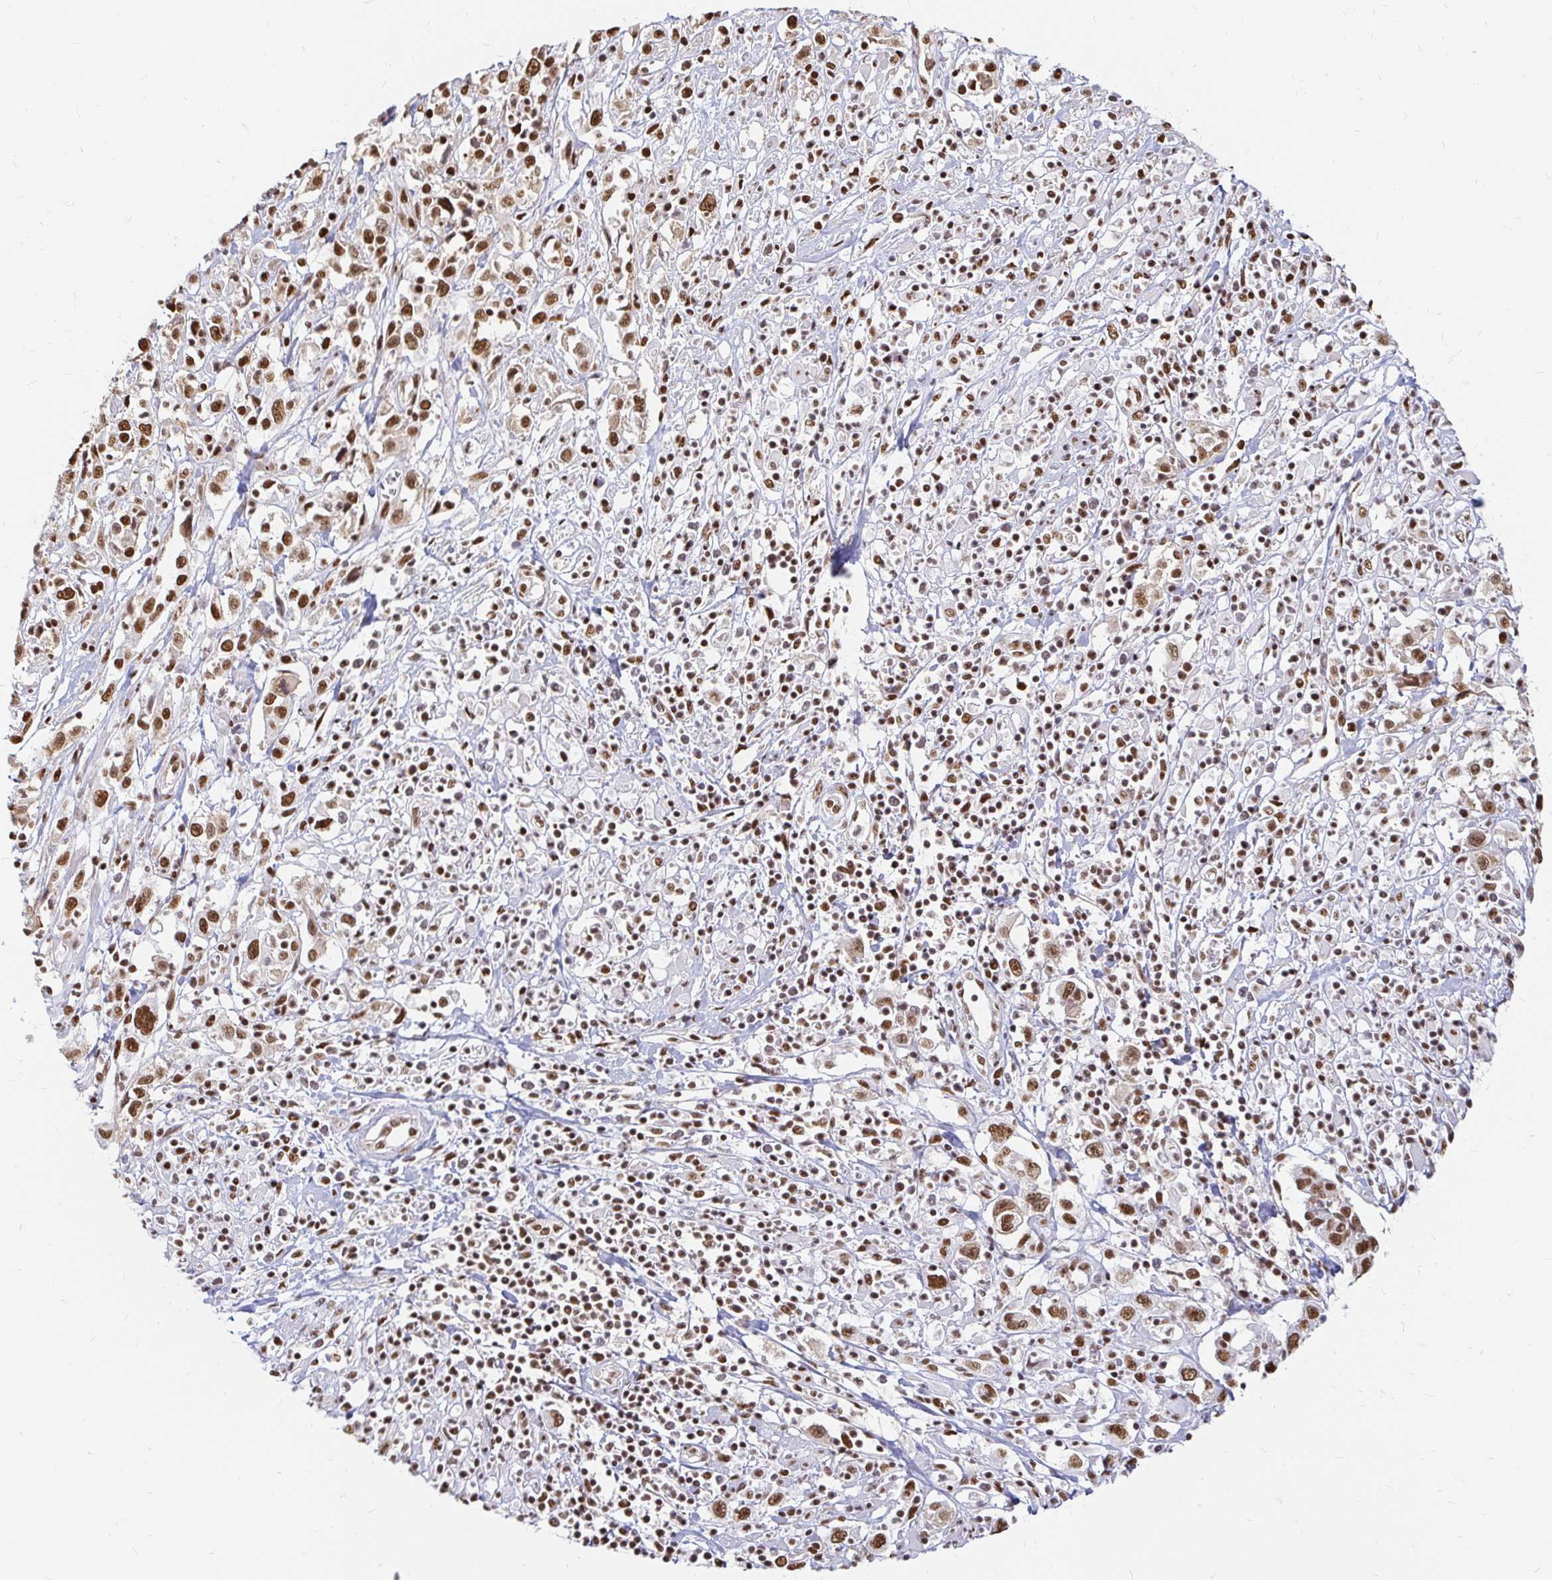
{"staining": {"intensity": "strong", "quantity": ">75%", "location": "nuclear"}, "tissue": "cervical cancer", "cell_type": "Tumor cells", "image_type": "cancer", "snomed": [{"axis": "morphology", "description": "Adenocarcinoma, NOS"}, {"axis": "topography", "description": "Cervix"}], "caption": "Cervical adenocarcinoma stained for a protein demonstrates strong nuclear positivity in tumor cells.", "gene": "HNRNPU", "patient": {"sex": "female", "age": 40}}